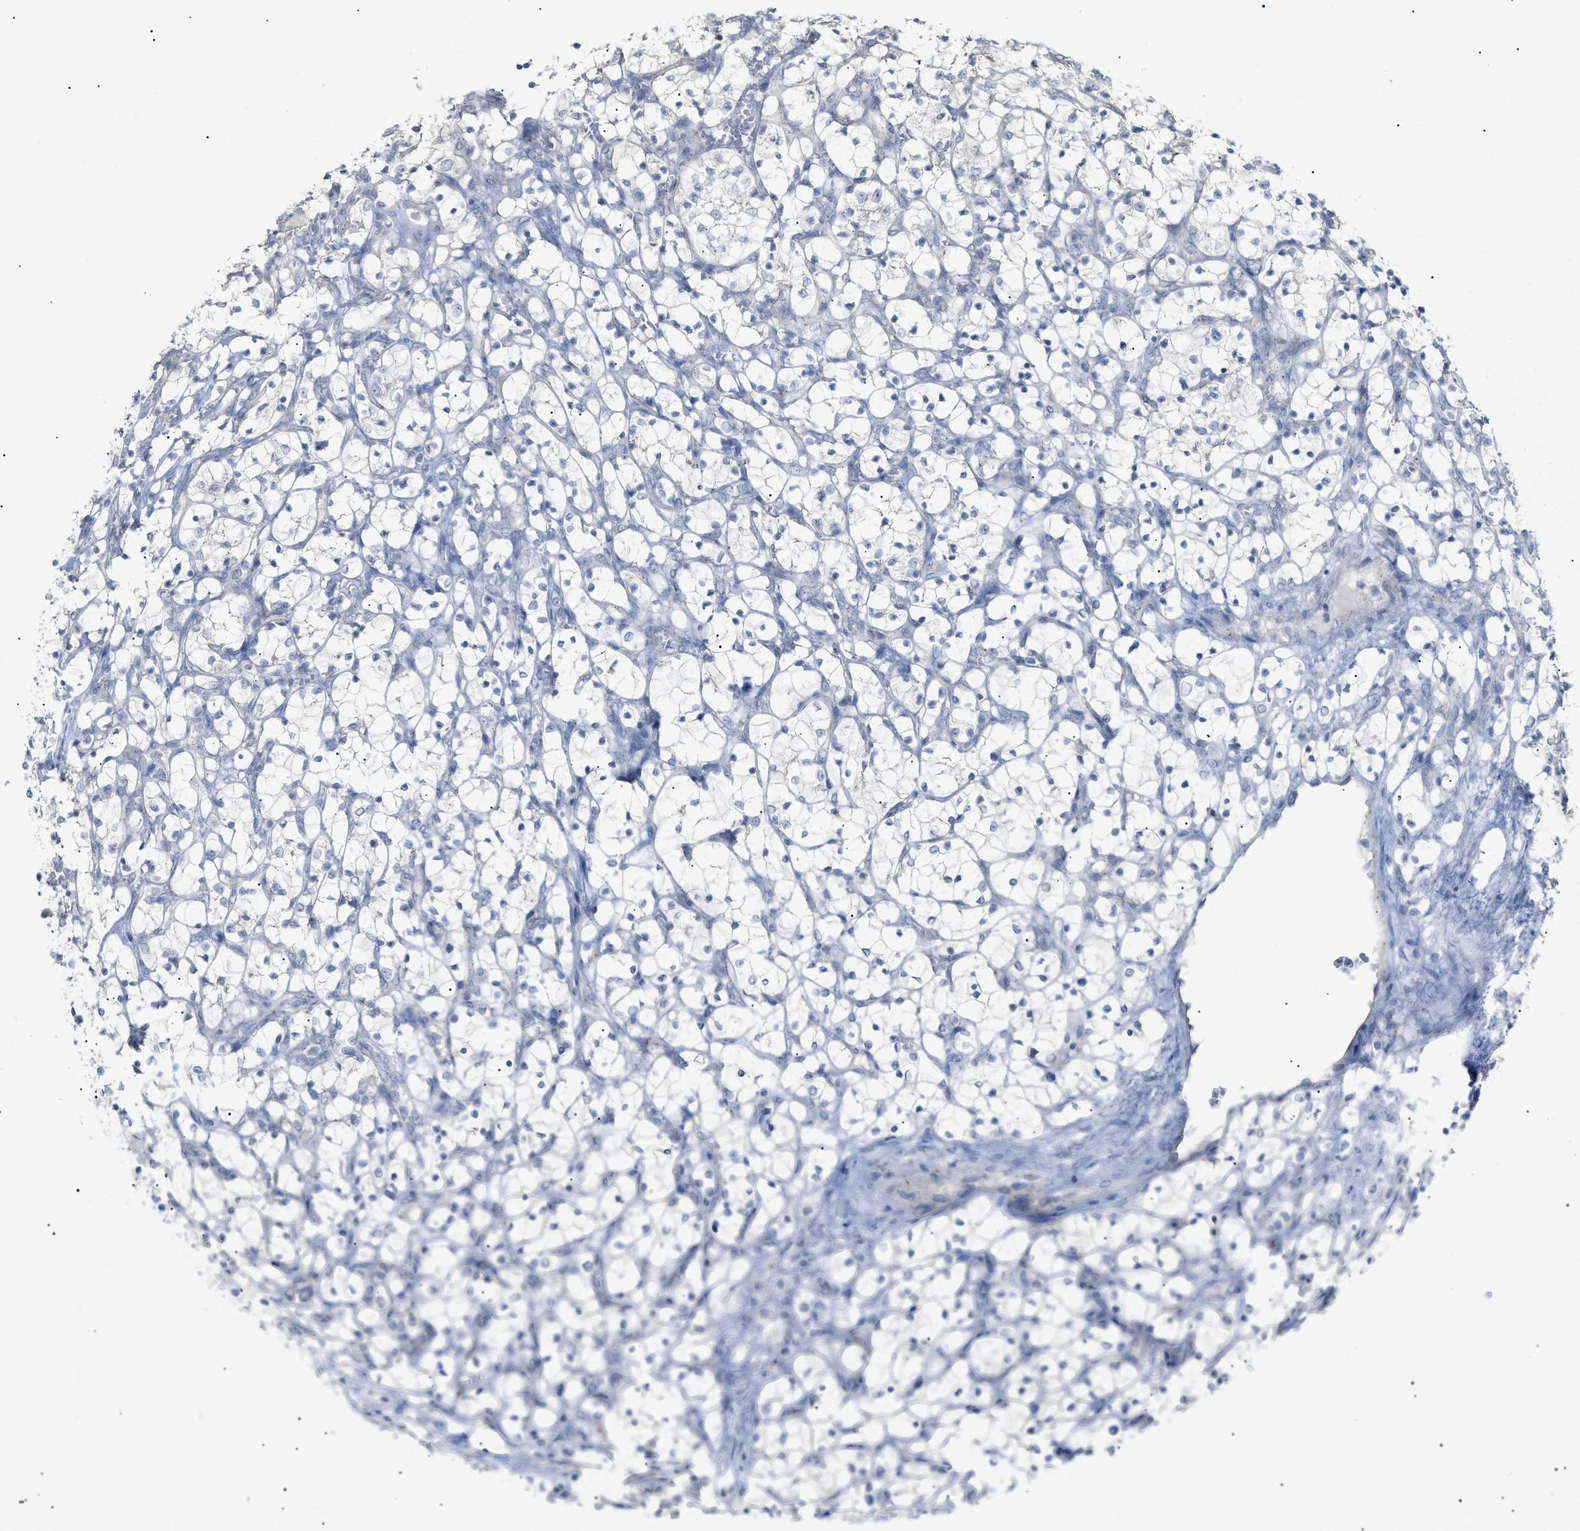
{"staining": {"intensity": "negative", "quantity": "none", "location": "none"}, "tissue": "renal cancer", "cell_type": "Tumor cells", "image_type": "cancer", "snomed": [{"axis": "morphology", "description": "Adenocarcinoma, NOS"}, {"axis": "topography", "description": "Kidney"}], "caption": "Image shows no significant protein expression in tumor cells of renal cancer (adenocarcinoma).", "gene": "SLC25A31", "patient": {"sex": "female", "age": 69}}